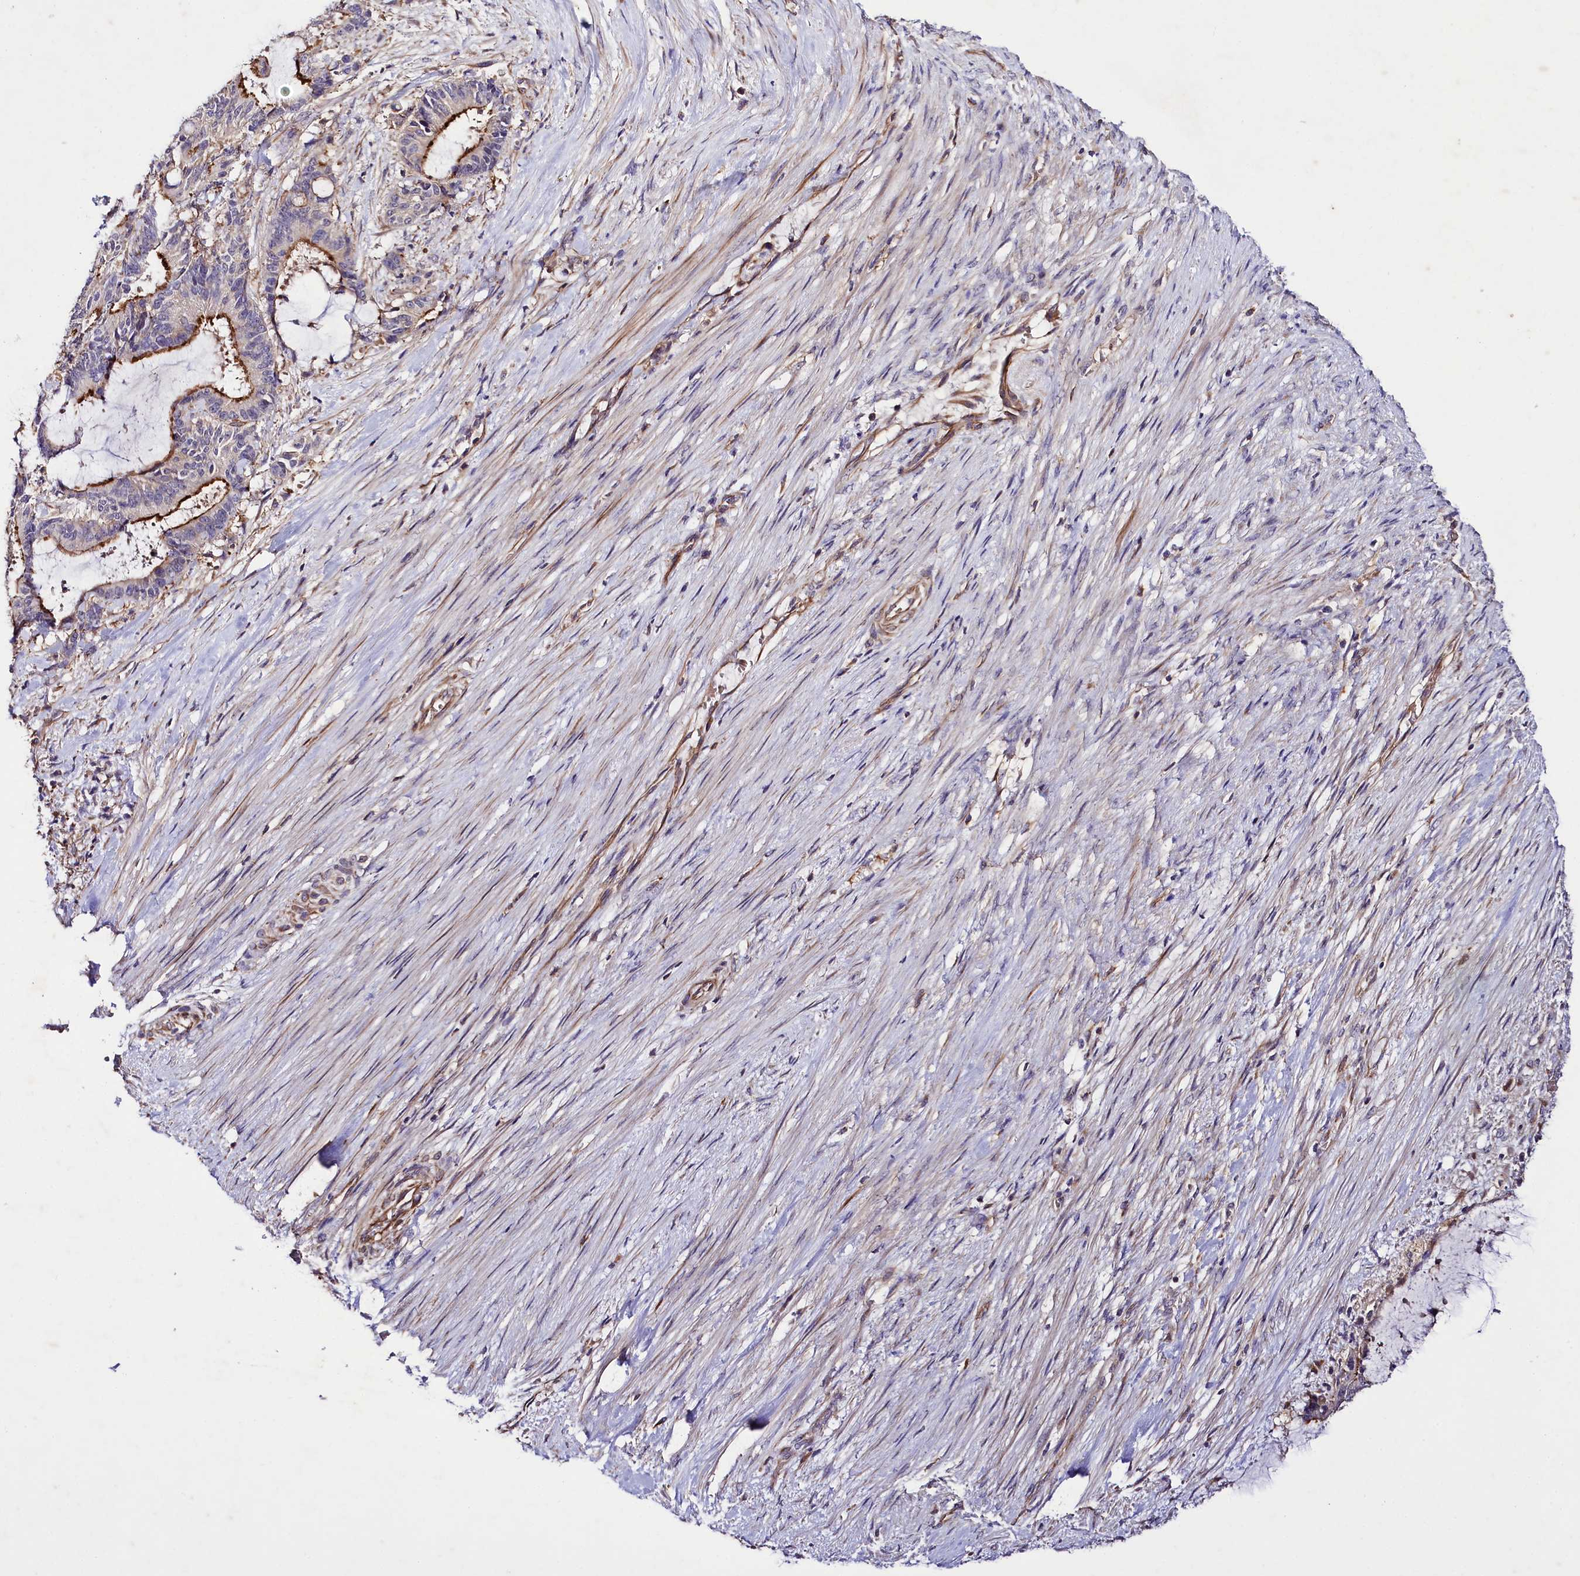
{"staining": {"intensity": "strong", "quantity": "25%-75%", "location": "cytoplasmic/membranous"}, "tissue": "liver cancer", "cell_type": "Tumor cells", "image_type": "cancer", "snomed": [{"axis": "morphology", "description": "Normal tissue, NOS"}, {"axis": "morphology", "description": "Cholangiocarcinoma"}, {"axis": "topography", "description": "Liver"}, {"axis": "topography", "description": "Peripheral nerve tissue"}], "caption": "This photomicrograph shows liver cancer (cholangiocarcinoma) stained with immunohistochemistry (IHC) to label a protein in brown. The cytoplasmic/membranous of tumor cells show strong positivity for the protein. Nuclei are counter-stained blue.", "gene": "SLC7A1", "patient": {"sex": "female", "age": 73}}